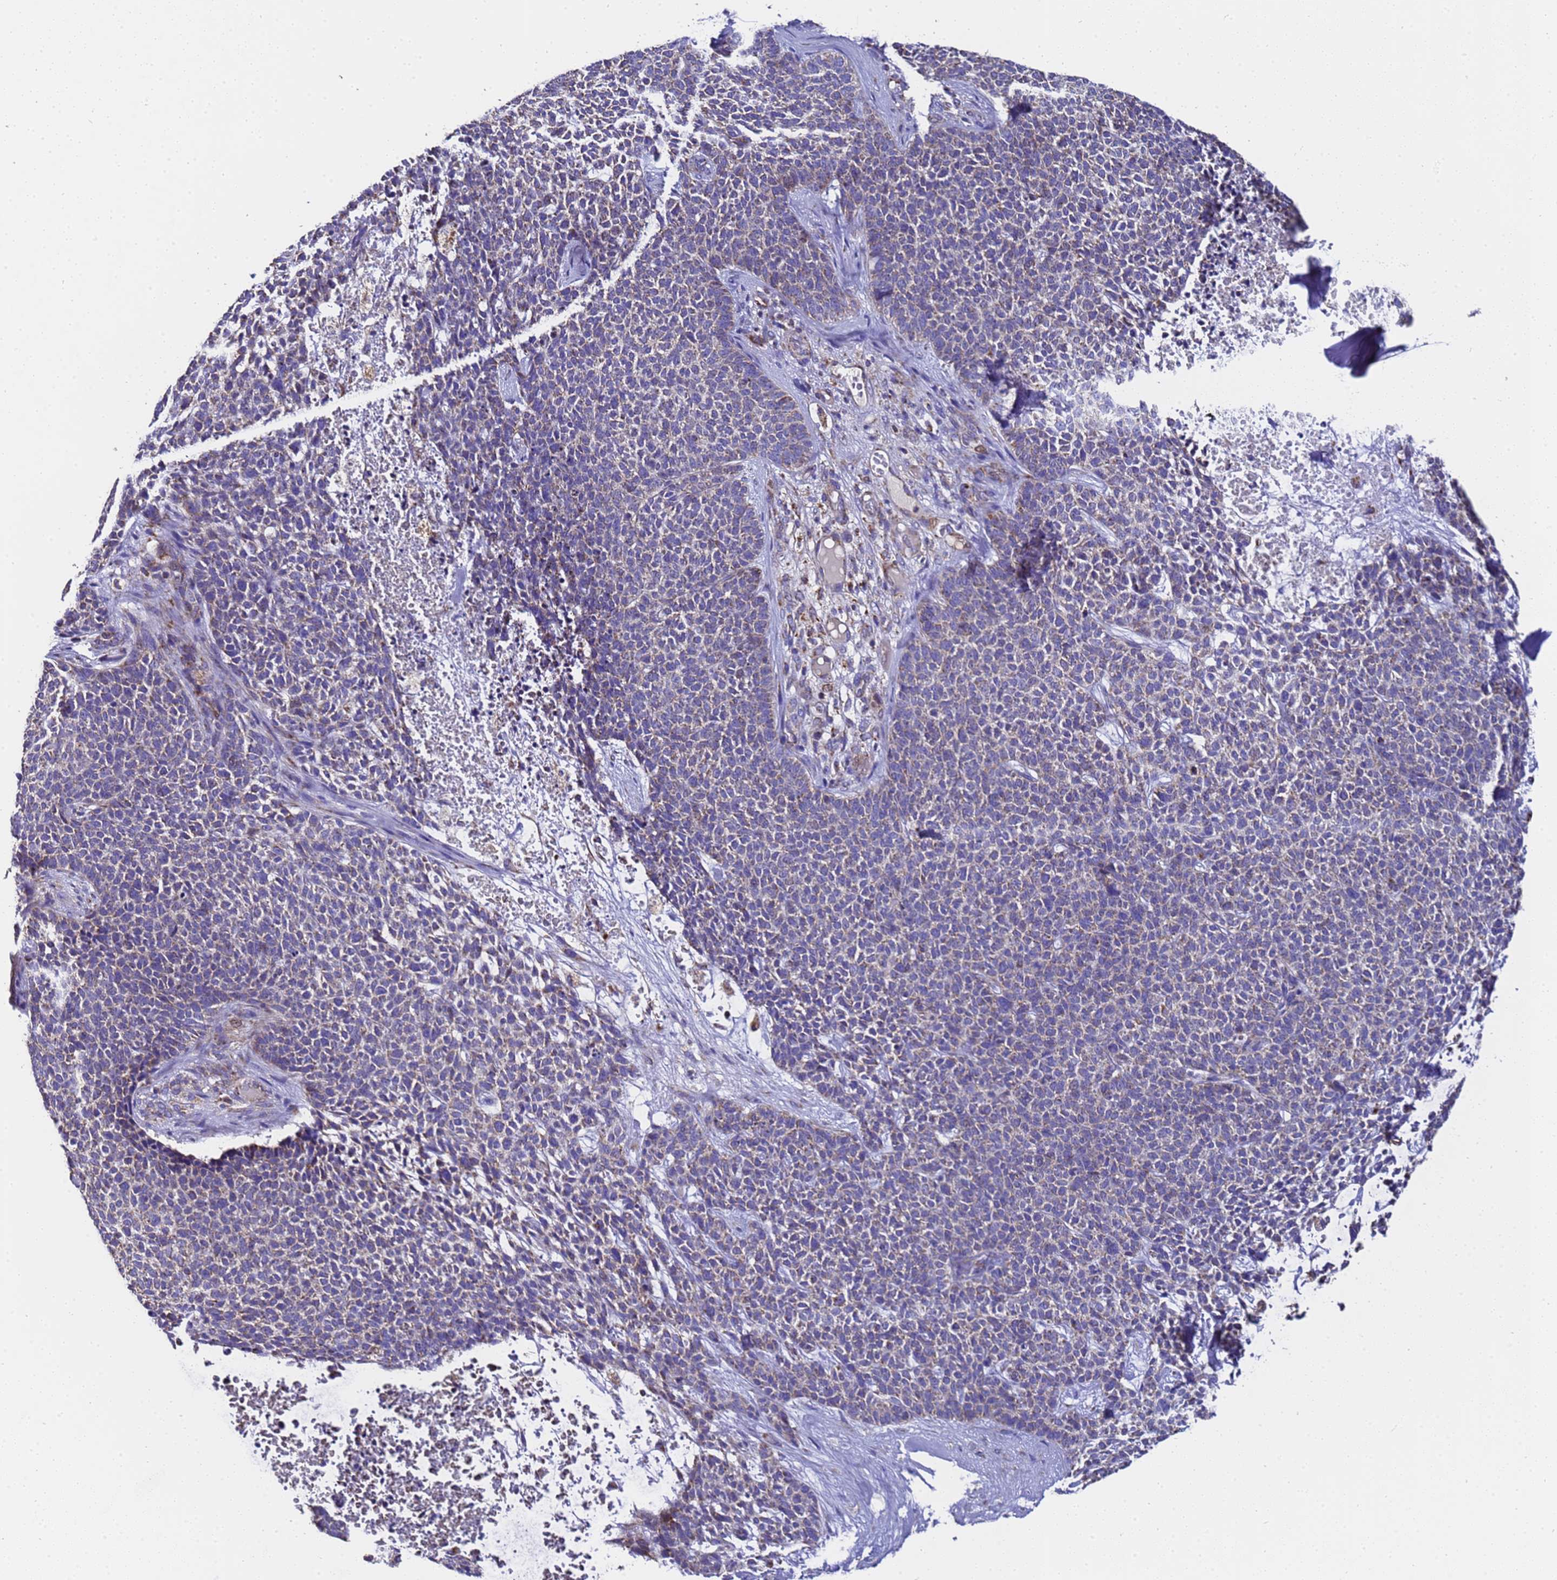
{"staining": {"intensity": "weak", "quantity": "<25%", "location": "cytoplasmic/membranous"}, "tissue": "skin cancer", "cell_type": "Tumor cells", "image_type": "cancer", "snomed": [{"axis": "morphology", "description": "Basal cell carcinoma"}, {"axis": "topography", "description": "Skin"}], "caption": "DAB (3,3'-diaminobenzidine) immunohistochemical staining of skin cancer reveals no significant positivity in tumor cells.", "gene": "MRPS12", "patient": {"sex": "female", "age": 84}}